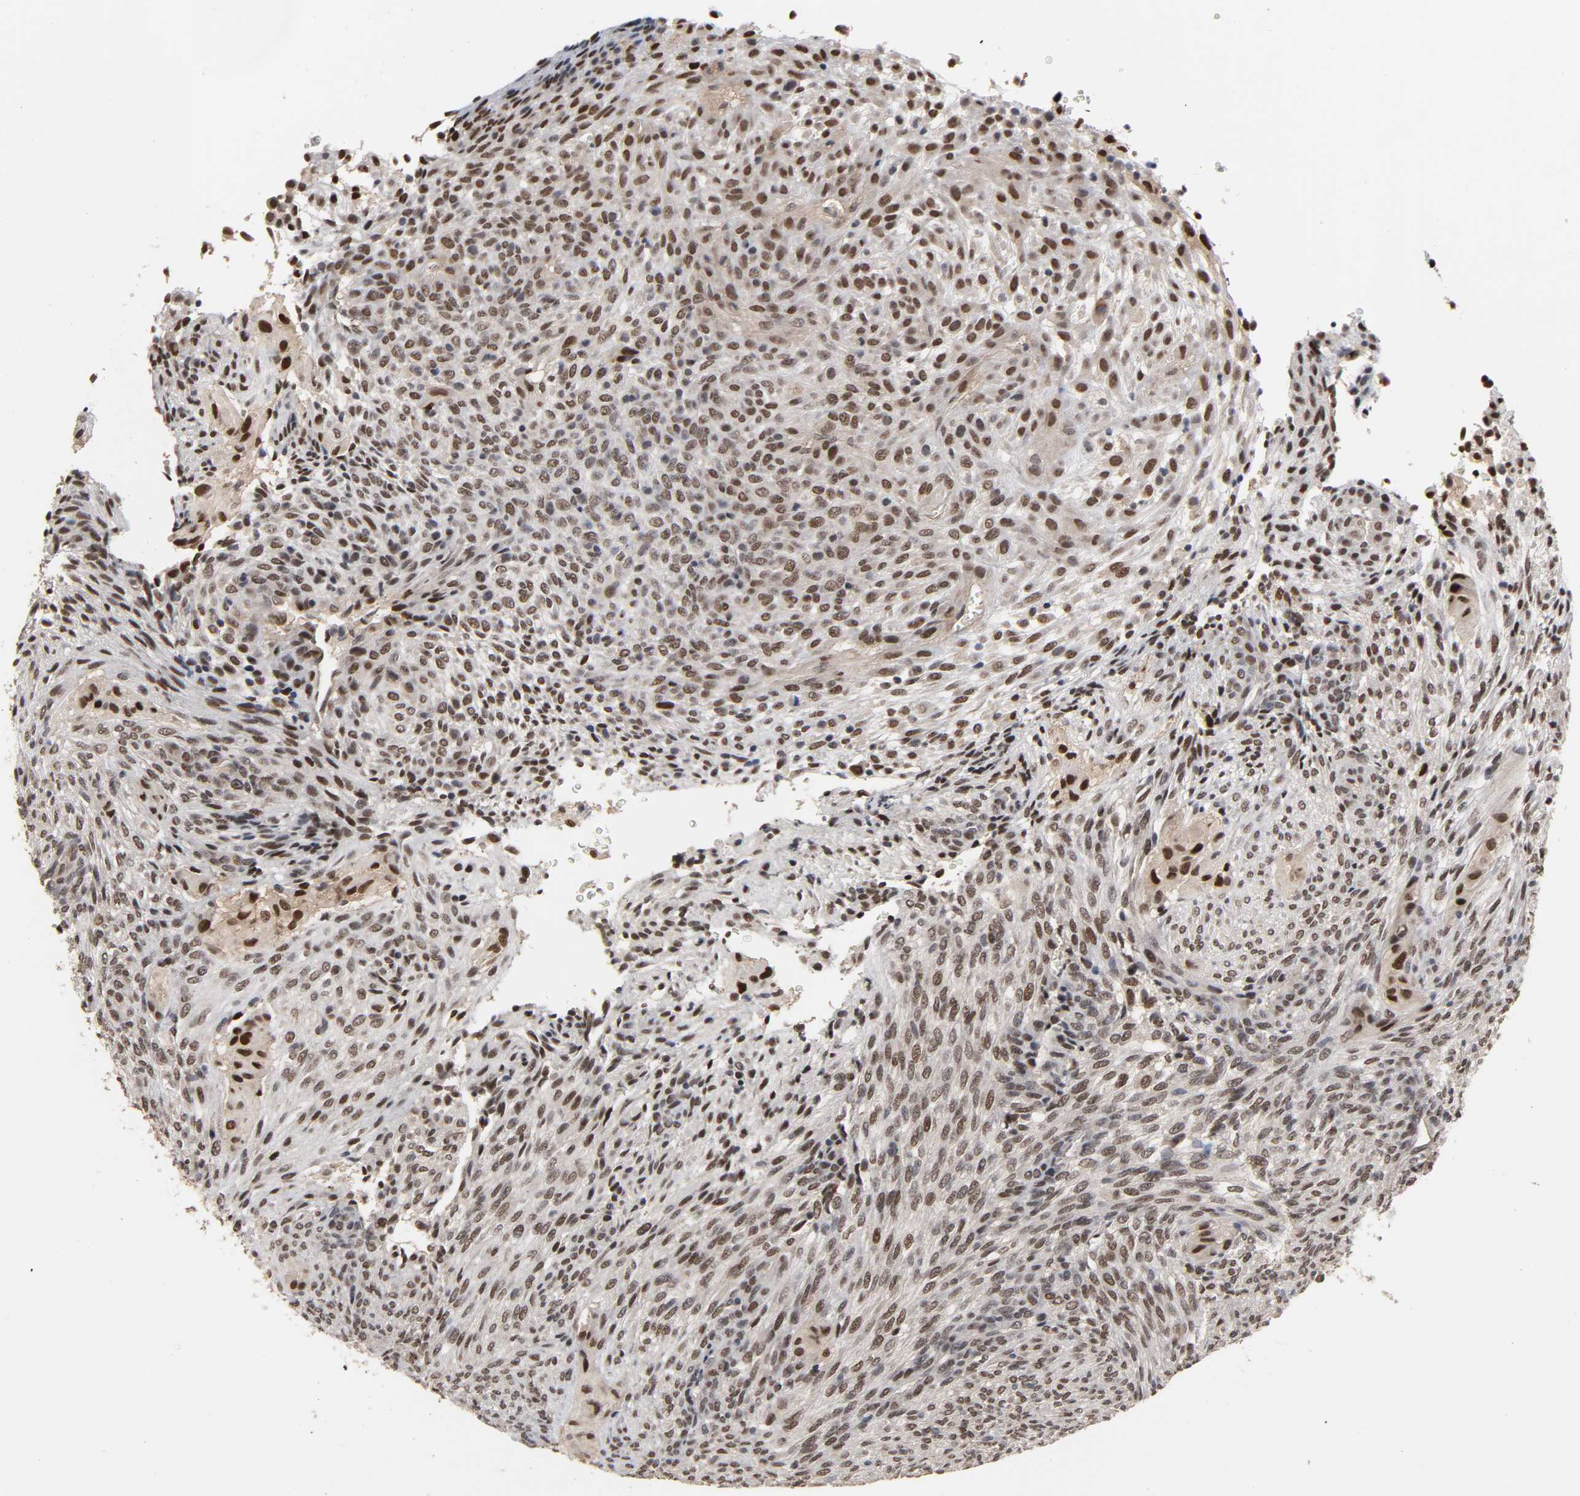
{"staining": {"intensity": "moderate", "quantity": ">75%", "location": "nuclear"}, "tissue": "glioma", "cell_type": "Tumor cells", "image_type": "cancer", "snomed": [{"axis": "morphology", "description": "Glioma, malignant, High grade"}, {"axis": "topography", "description": "Cerebral cortex"}], "caption": "Immunohistochemistry (IHC) image of human malignant high-grade glioma stained for a protein (brown), which exhibits medium levels of moderate nuclear positivity in approximately >75% of tumor cells.", "gene": "HTR1E", "patient": {"sex": "female", "age": 55}}